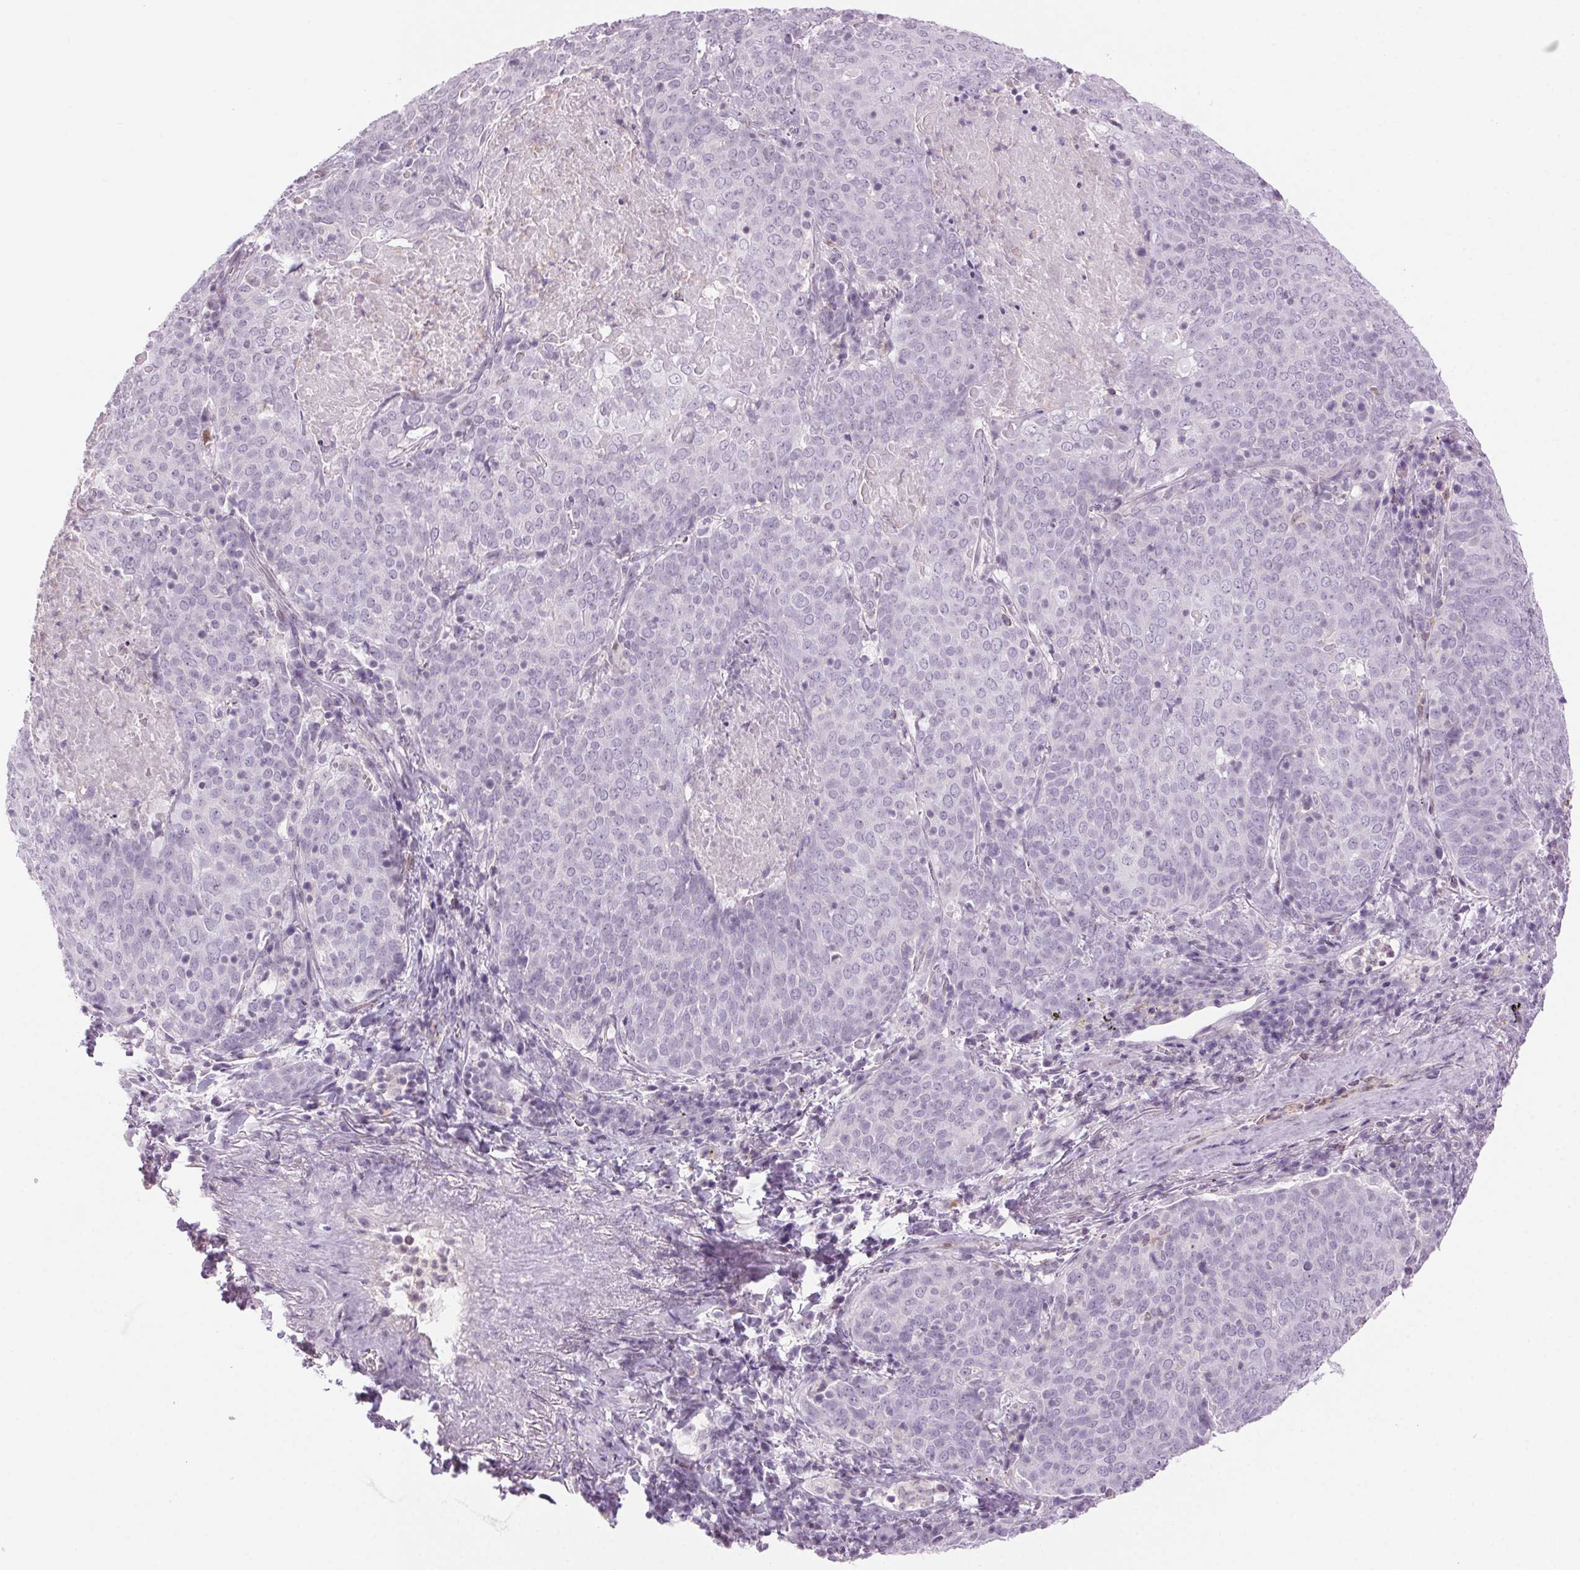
{"staining": {"intensity": "negative", "quantity": "none", "location": "none"}, "tissue": "lung cancer", "cell_type": "Tumor cells", "image_type": "cancer", "snomed": [{"axis": "morphology", "description": "Squamous cell carcinoma, NOS"}, {"axis": "topography", "description": "Lung"}], "caption": "The immunohistochemistry image has no significant staining in tumor cells of lung squamous cell carcinoma tissue.", "gene": "SLC6A19", "patient": {"sex": "male", "age": 82}}